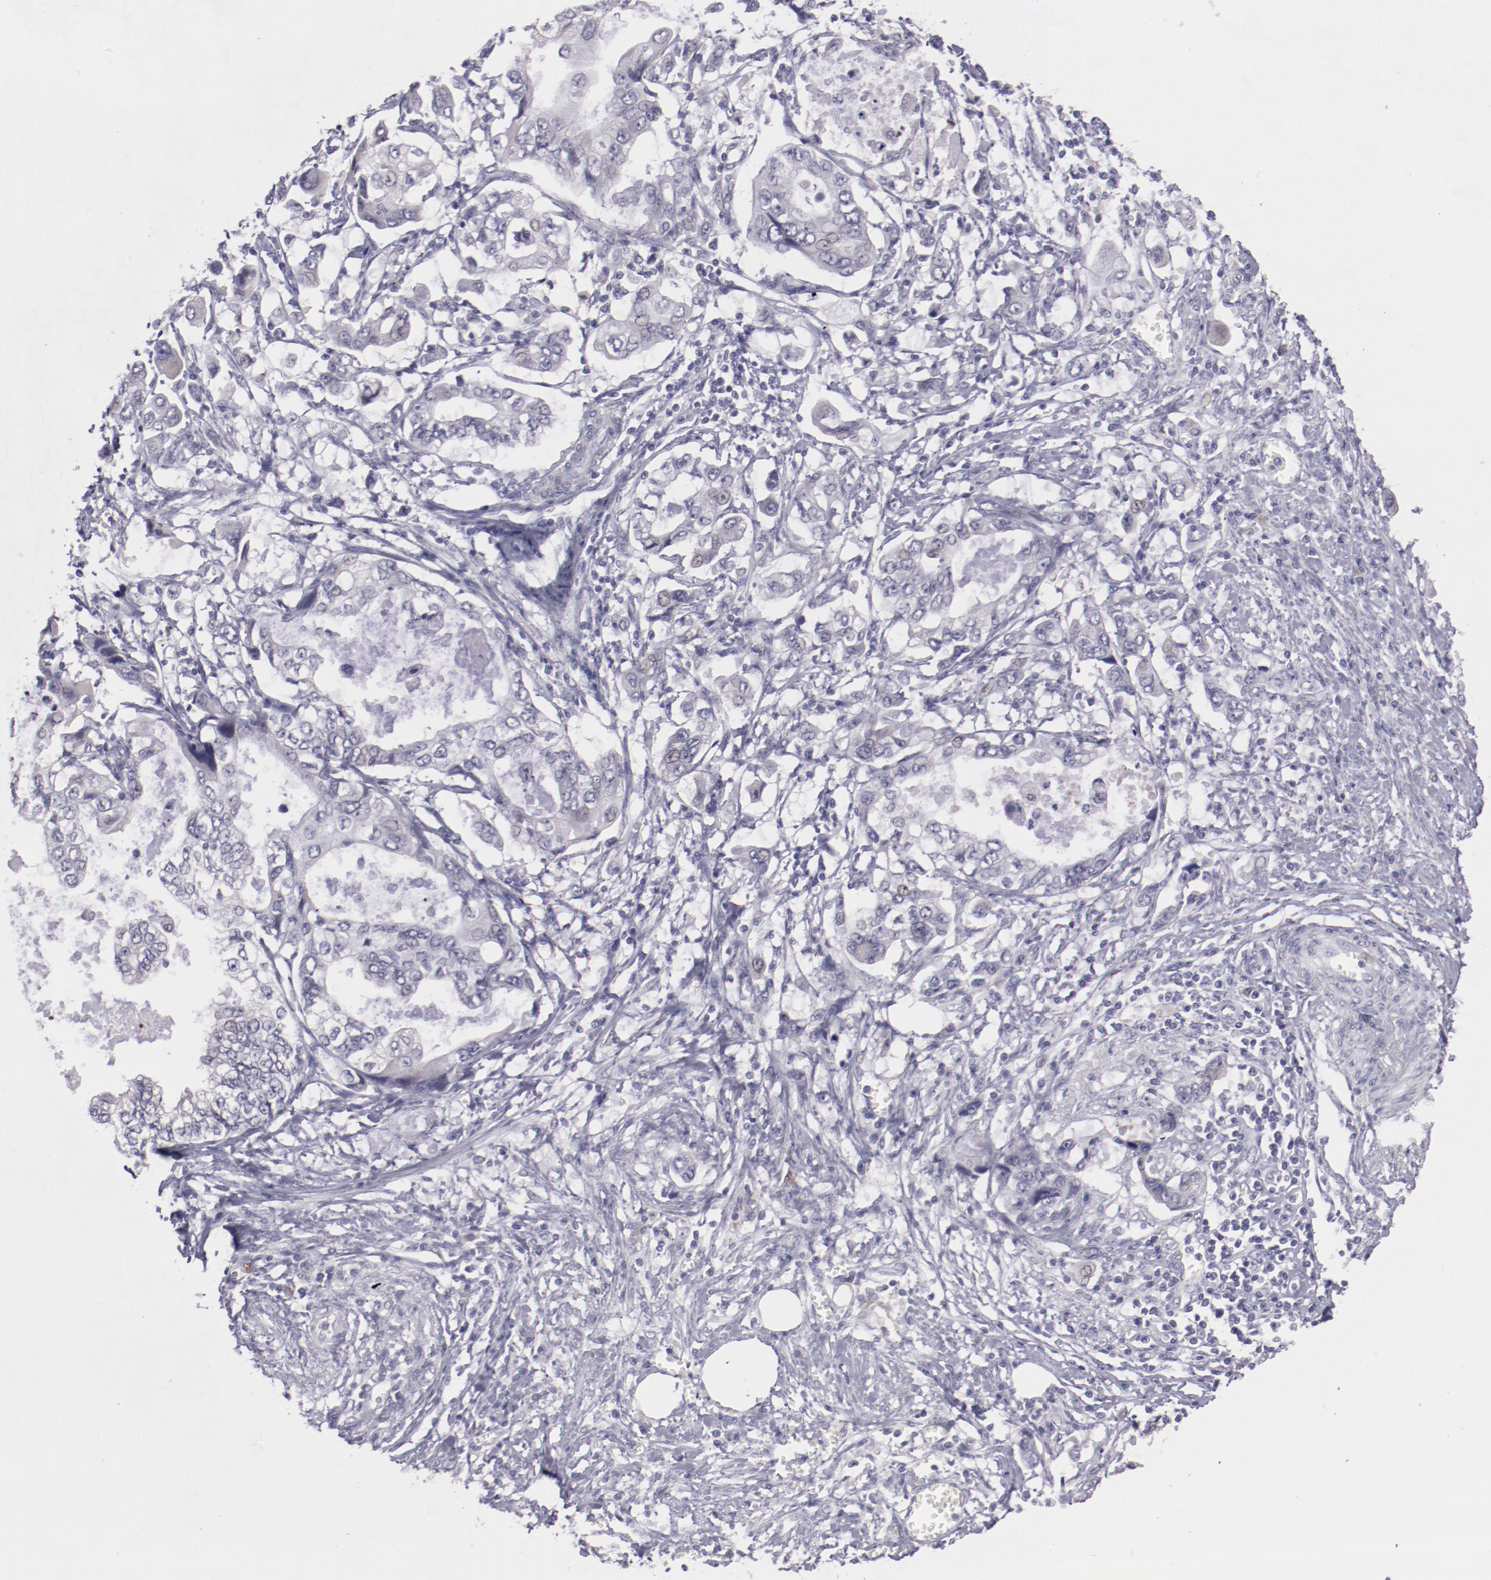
{"staining": {"intensity": "negative", "quantity": "none", "location": "none"}, "tissue": "stomach cancer", "cell_type": "Tumor cells", "image_type": "cancer", "snomed": [{"axis": "morphology", "description": "Adenocarcinoma, NOS"}, {"axis": "topography", "description": "Pancreas"}, {"axis": "topography", "description": "Stomach, upper"}], "caption": "A photomicrograph of human stomach cancer is negative for staining in tumor cells.", "gene": "TRAF3", "patient": {"sex": "male", "age": 77}}